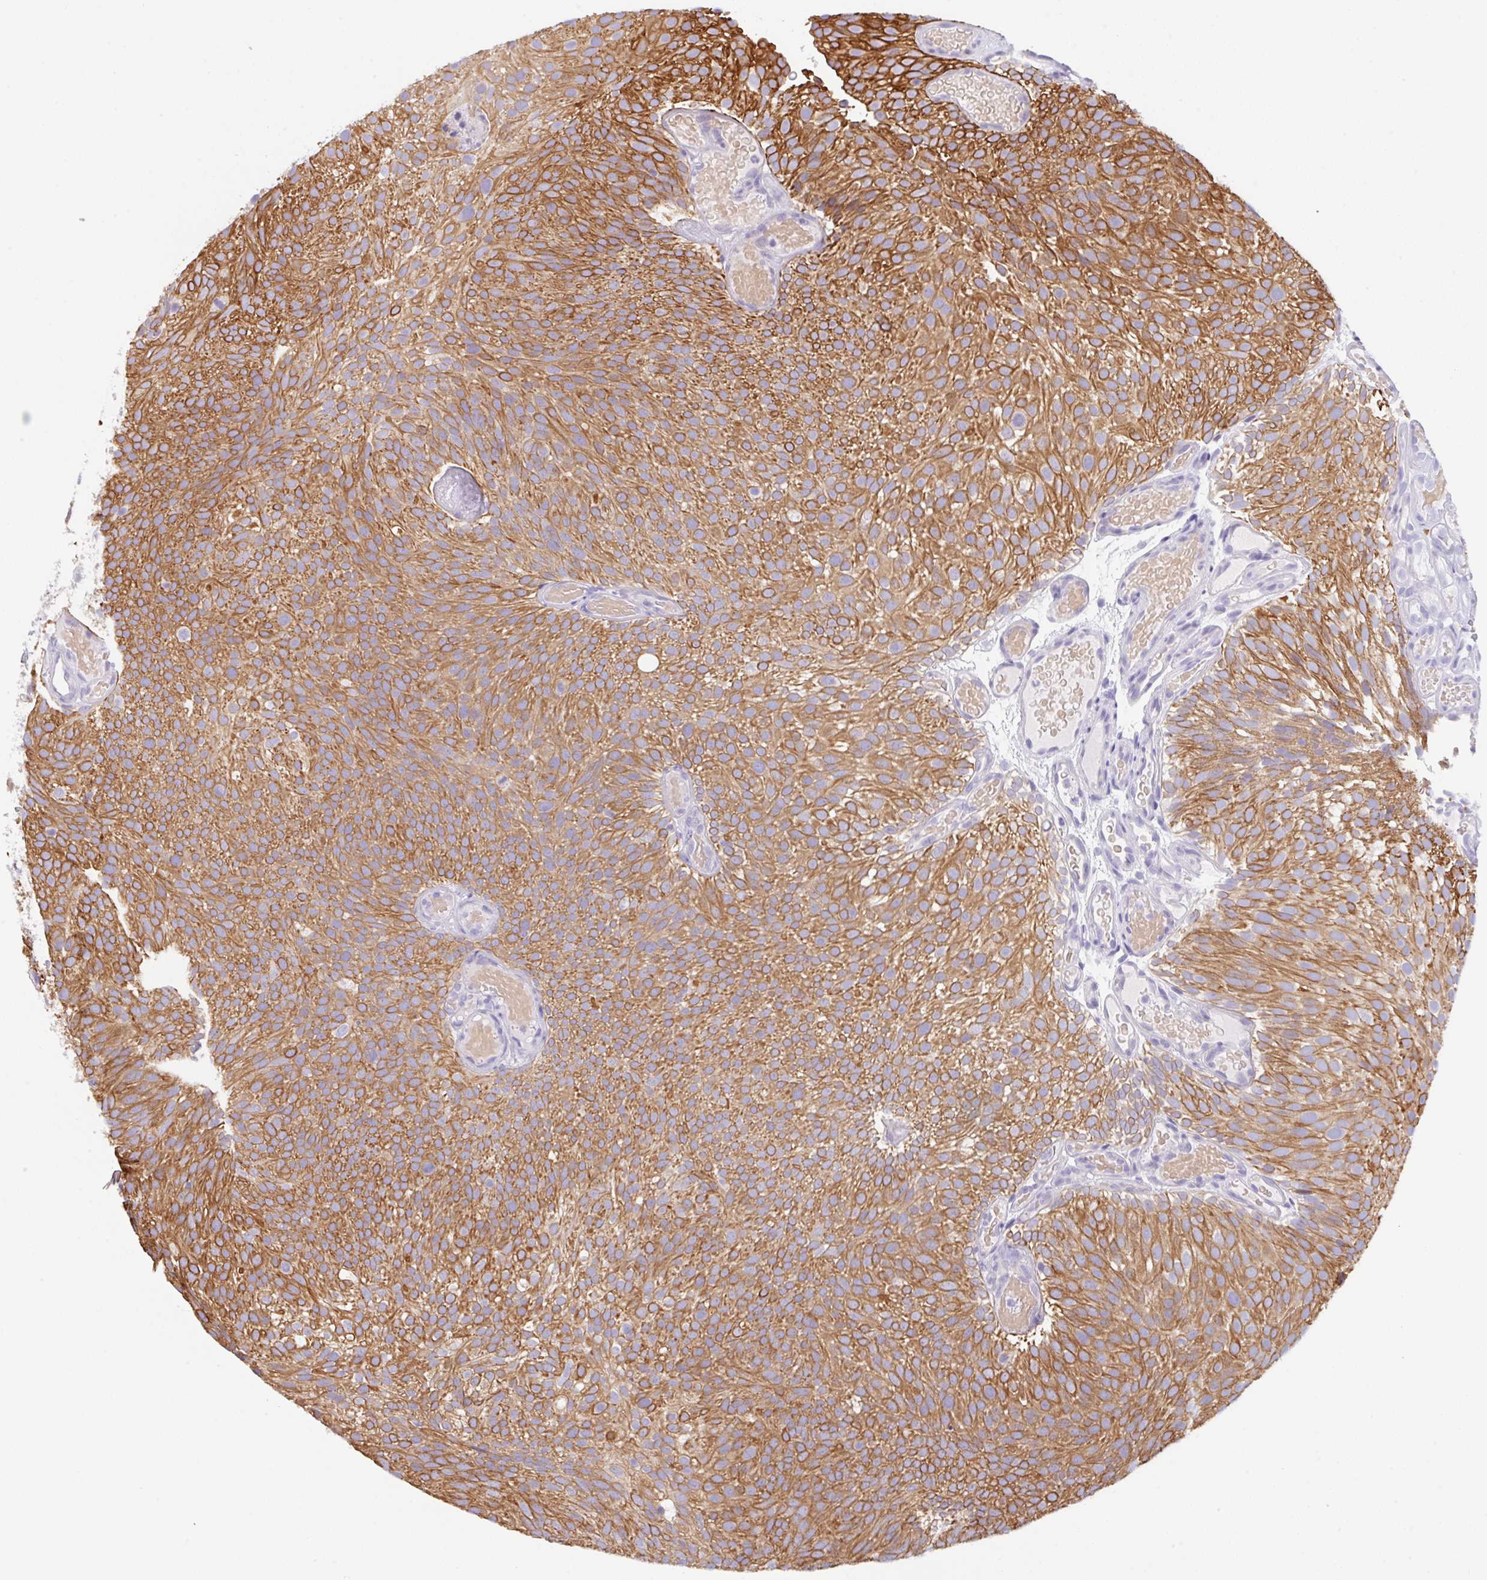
{"staining": {"intensity": "moderate", "quantity": ">75%", "location": "cytoplasmic/membranous"}, "tissue": "urothelial cancer", "cell_type": "Tumor cells", "image_type": "cancer", "snomed": [{"axis": "morphology", "description": "Urothelial carcinoma, Low grade"}, {"axis": "topography", "description": "Urinary bladder"}], "caption": "High-power microscopy captured an immunohistochemistry micrograph of urothelial carcinoma (low-grade), revealing moderate cytoplasmic/membranous staining in approximately >75% of tumor cells. The staining was performed using DAB (3,3'-diaminobenzidine) to visualize the protein expression in brown, while the nuclei were stained in blue with hematoxylin (Magnification: 20x).", "gene": "TRAF4", "patient": {"sex": "male", "age": 78}}